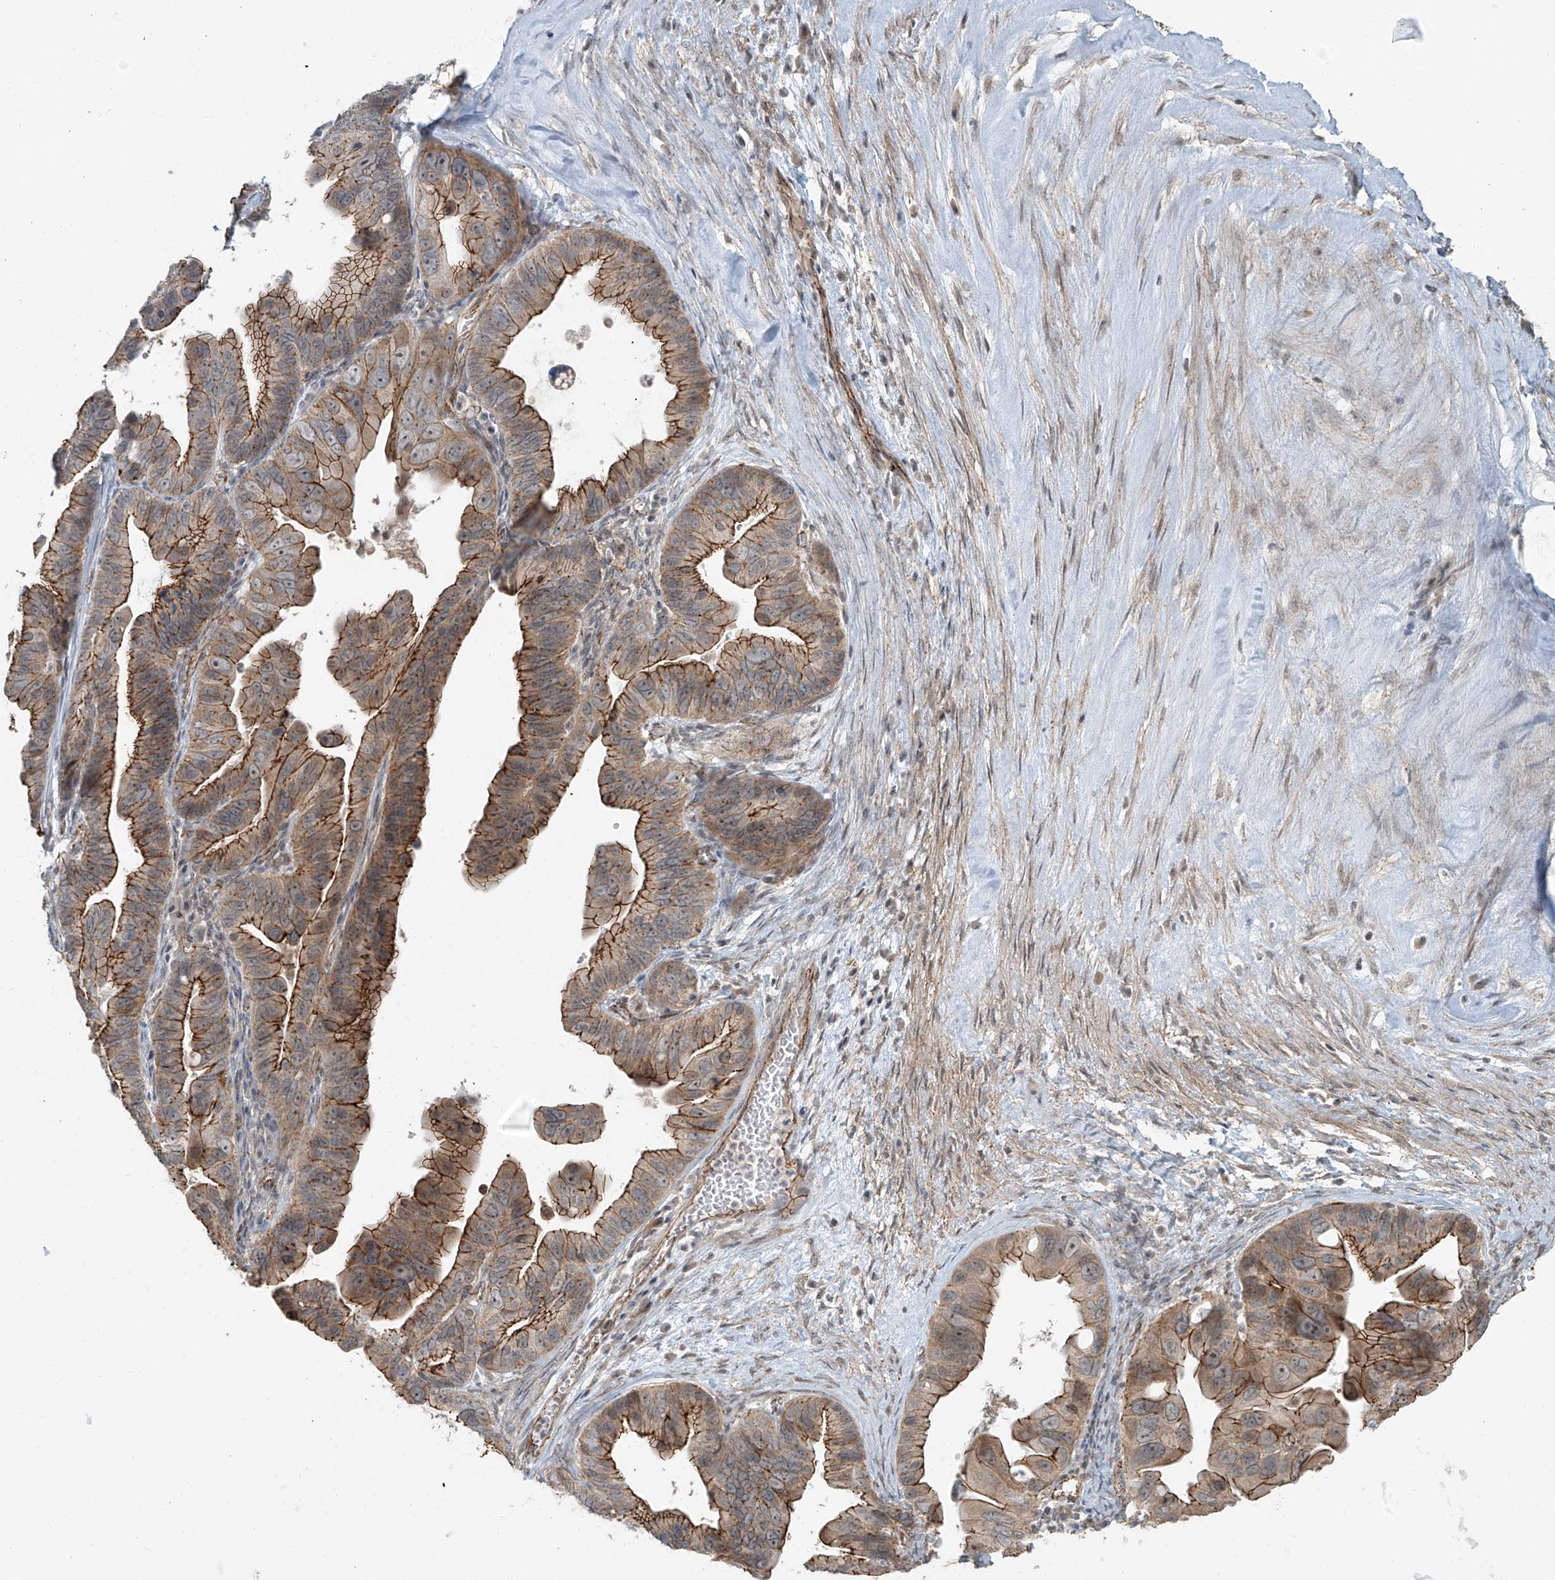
{"staining": {"intensity": "moderate", "quantity": ">75%", "location": "cytoplasmic/membranous"}, "tissue": "ovarian cancer", "cell_type": "Tumor cells", "image_type": "cancer", "snomed": [{"axis": "morphology", "description": "Cystadenocarcinoma, serous, NOS"}, {"axis": "topography", "description": "Ovary"}], "caption": "Ovarian cancer stained with a brown dye demonstrates moderate cytoplasmic/membranous positive positivity in about >75% of tumor cells.", "gene": "ZNF16", "patient": {"sex": "female", "age": 56}}